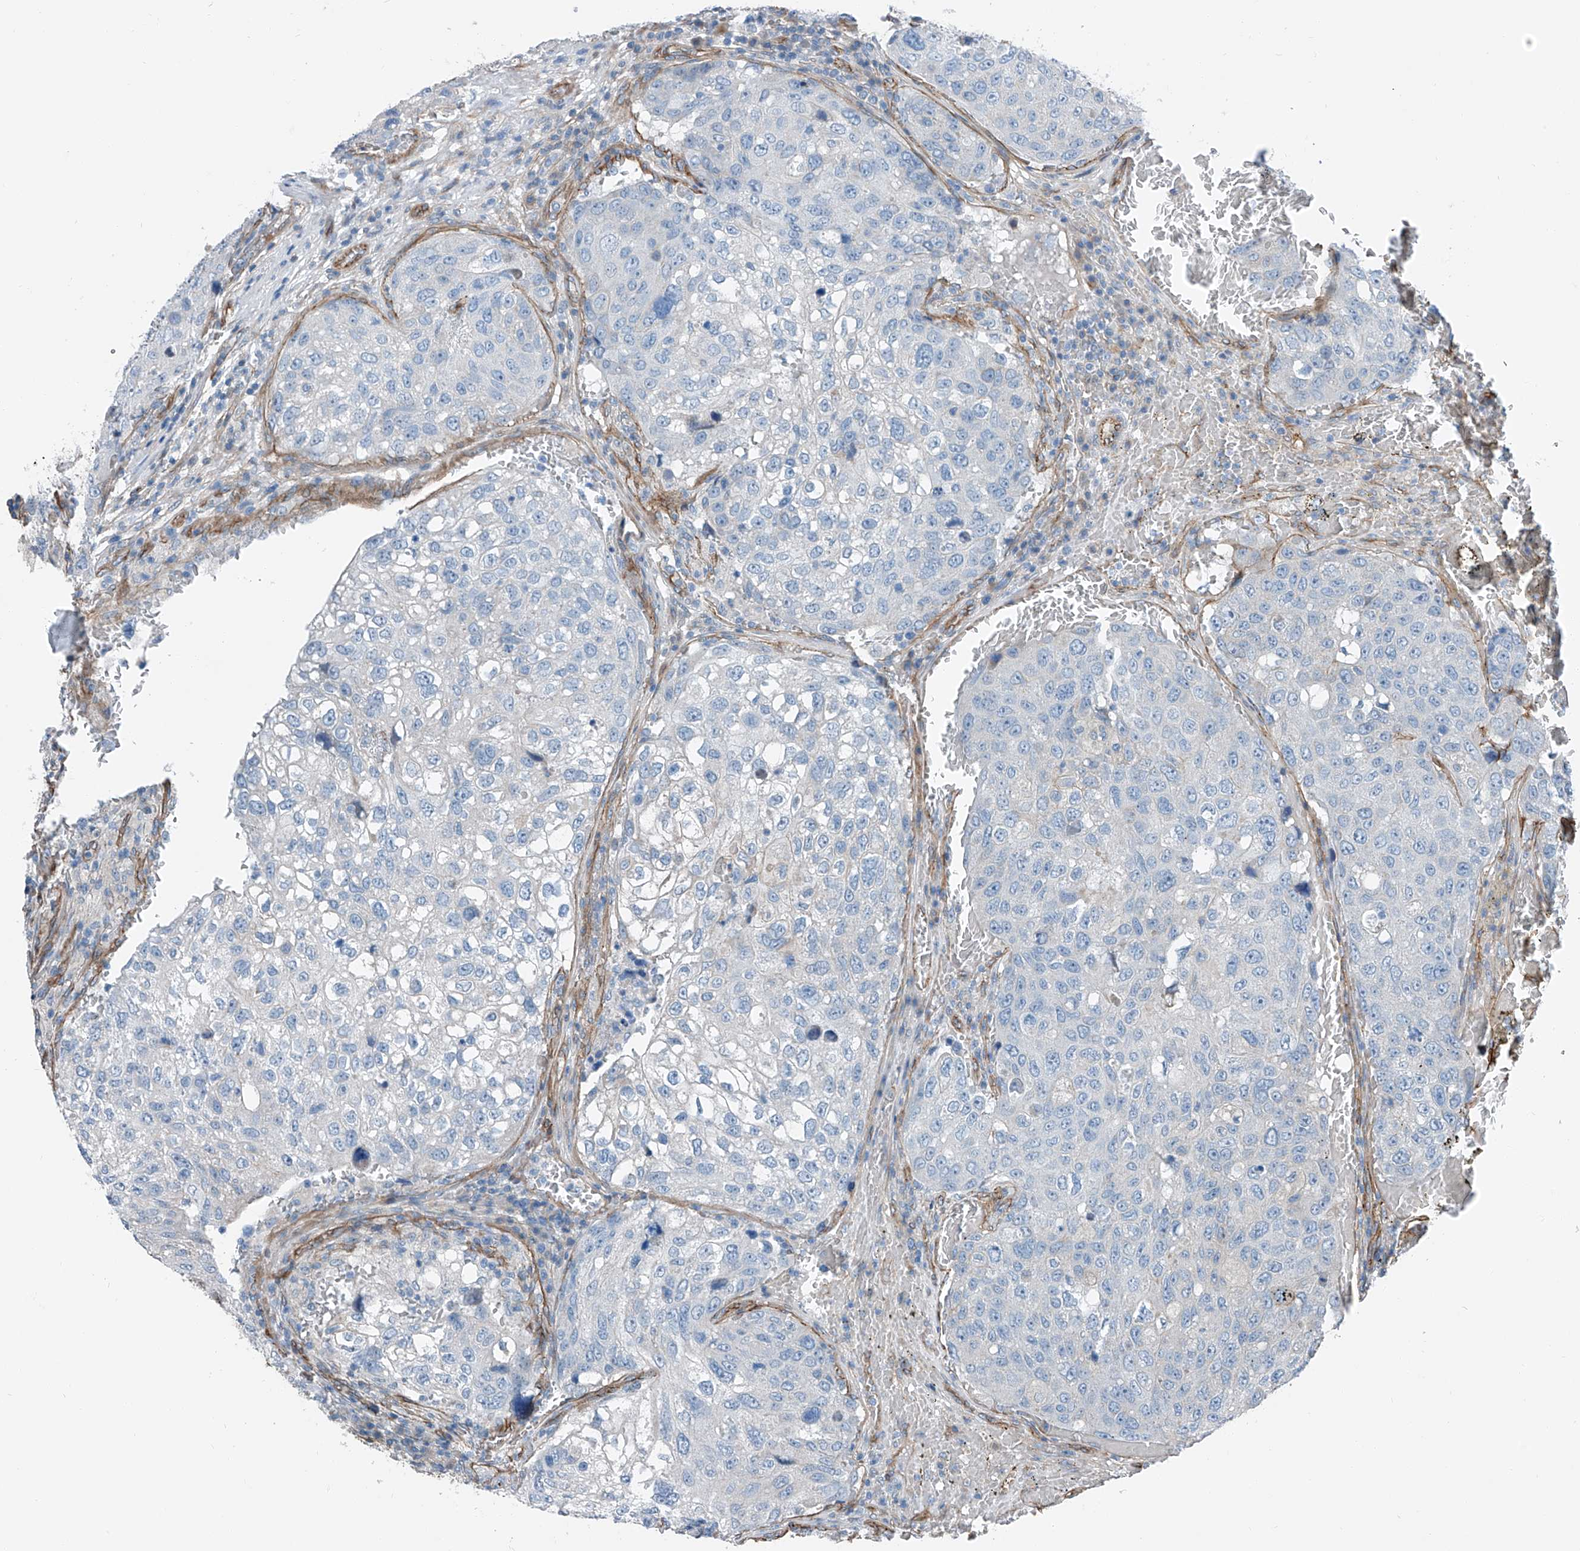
{"staining": {"intensity": "negative", "quantity": "none", "location": "none"}, "tissue": "urothelial cancer", "cell_type": "Tumor cells", "image_type": "cancer", "snomed": [{"axis": "morphology", "description": "Urothelial carcinoma, High grade"}, {"axis": "topography", "description": "Lymph node"}, {"axis": "topography", "description": "Urinary bladder"}], "caption": "Tumor cells are negative for brown protein staining in urothelial cancer.", "gene": "THEMIS2", "patient": {"sex": "male", "age": 51}}